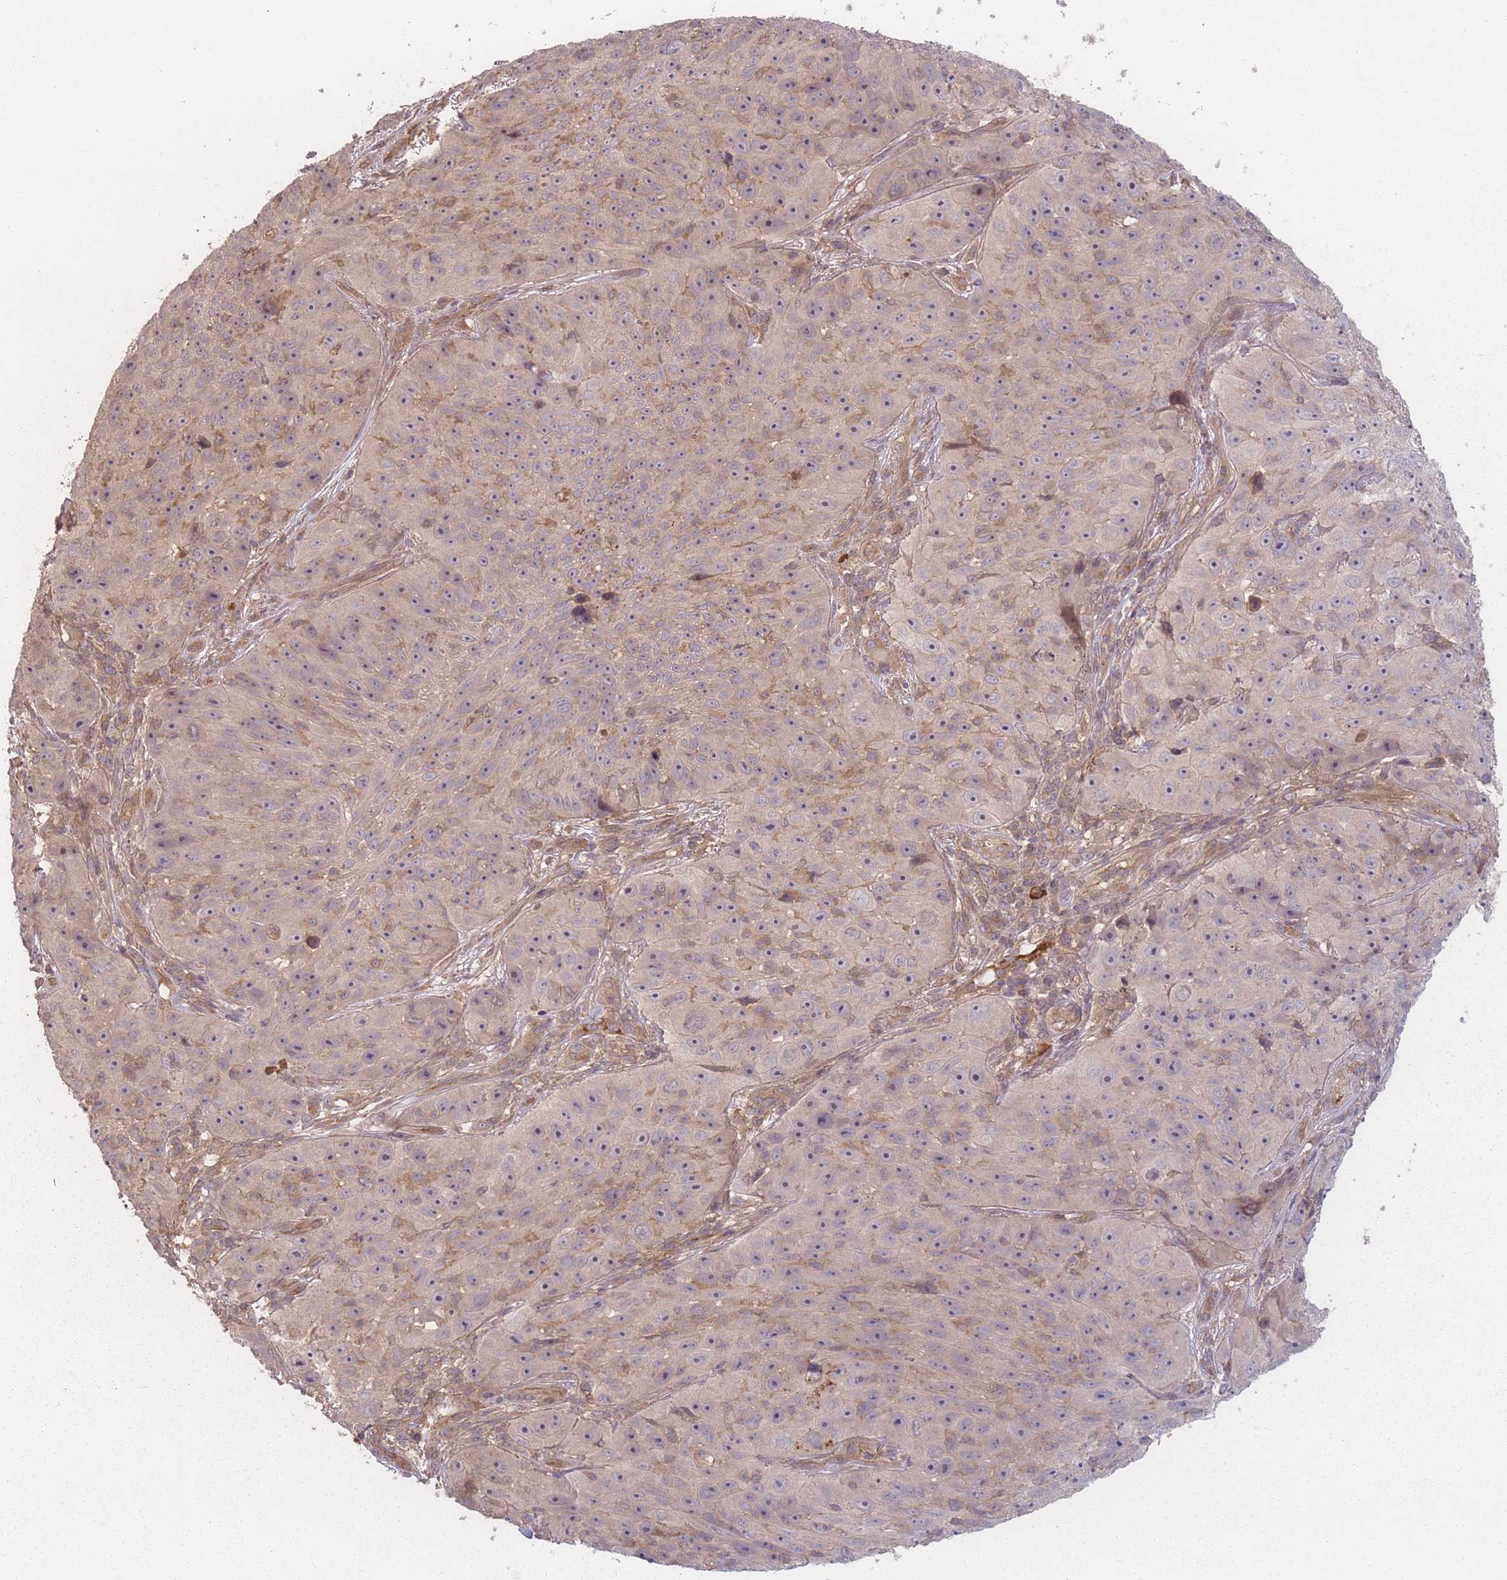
{"staining": {"intensity": "negative", "quantity": "none", "location": "none"}, "tissue": "skin cancer", "cell_type": "Tumor cells", "image_type": "cancer", "snomed": [{"axis": "morphology", "description": "Squamous cell carcinoma, NOS"}, {"axis": "topography", "description": "Skin"}], "caption": "High power microscopy image of an immunohistochemistry (IHC) photomicrograph of skin cancer (squamous cell carcinoma), revealing no significant expression in tumor cells.", "gene": "HAGH", "patient": {"sex": "female", "age": 87}}